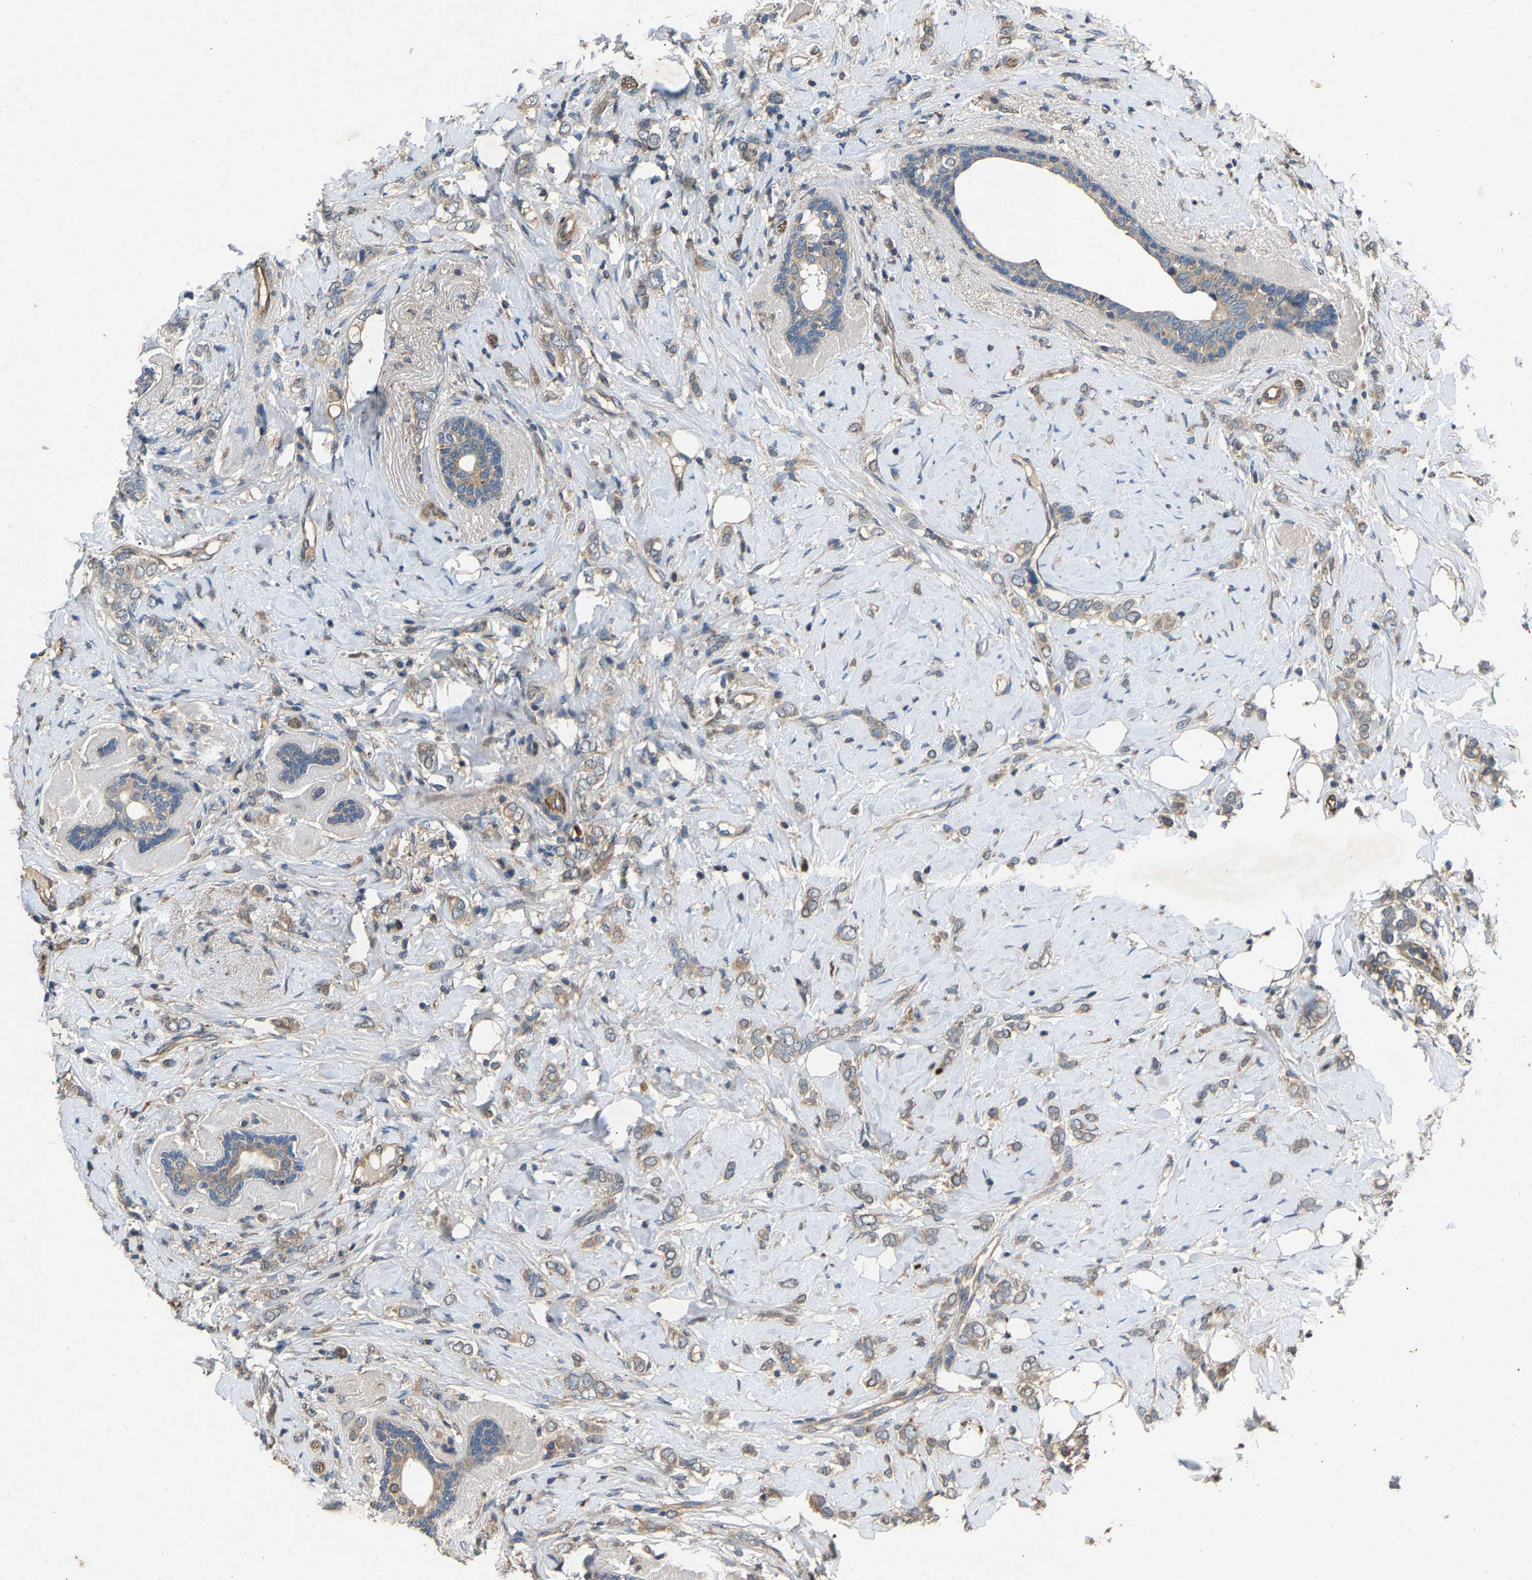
{"staining": {"intensity": "weak", "quantity": ">75%", "location": "cytoplasmic/membranous"}, "tissue": "breast cancer", "cell_type": "Tumor cells", "image_type": "cancer", "snomed": [{"axis": "morphology", "description": "Normal tissue, NOS"}, {"axis": "morphology", "description": "Lobular carcinoma"}, {"axis": "topography", "description": "Breast"}], "caption": "Breast lobular carcinoma stained with a protein marker demonstrates weak staining in tumor cells.", "gene": "PPID", "patient": {"sex": "female", "age": 47}}